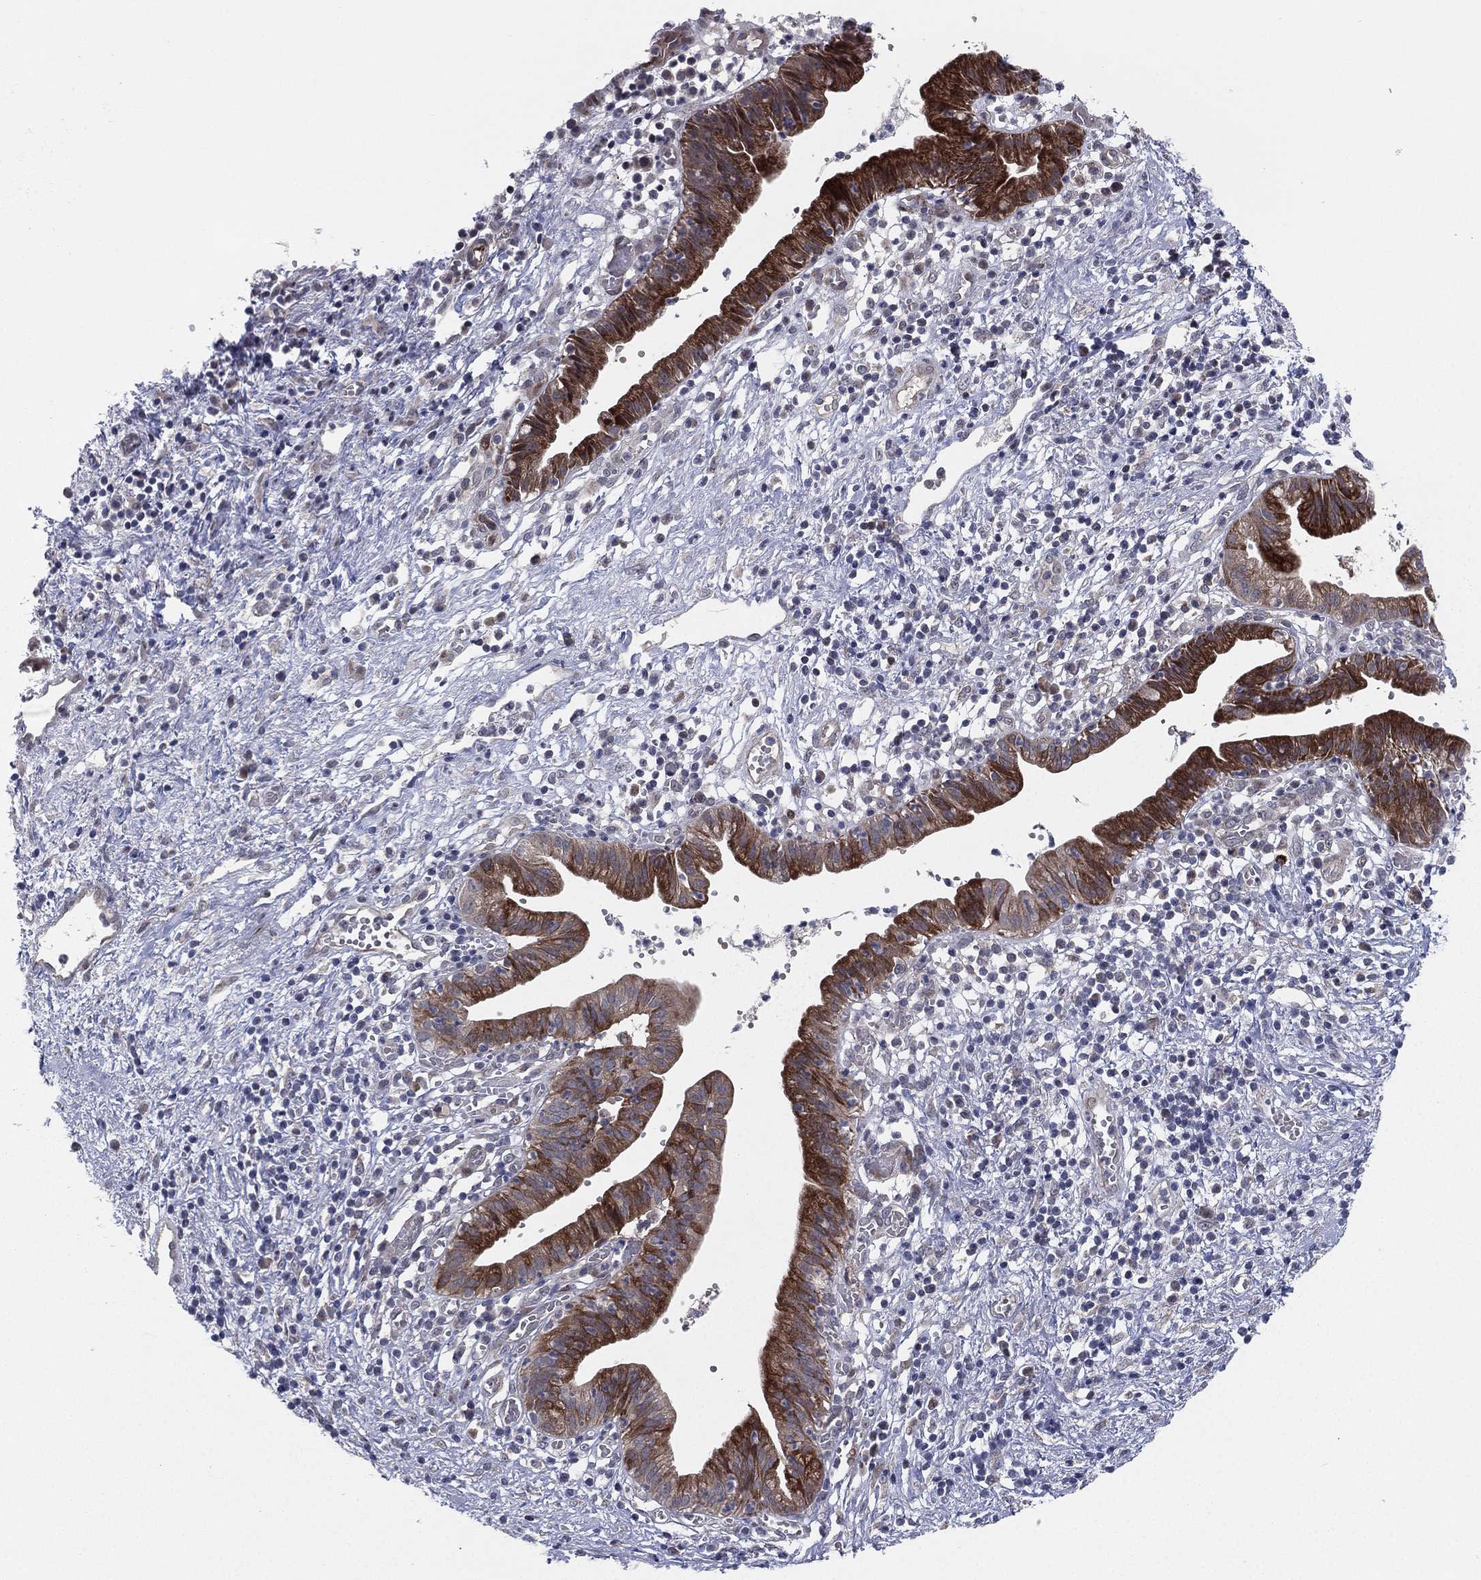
{"staining": {"intensity": "strong", "quantity": "25%-75%", "location": "cytoplasmic/membranous"}, "tissue": "pancreatic cancer", "cell_type": "Tumor cells", "image_type": "cancer", "snomed": [{"axis": "morphology", "description": "Adenocarcinoma, NOS"}, {"axis": "topography", "description": "Pancreas"}], "caption": "Immunohistochemical staining of human adenocarcinoma (pancreatic) displays high levels of strong cytoplasmic/membranous protein positivity in about 25%-75% of tumor cells.", "gene": "UTP14A", "patient": {"sex": "female", "age": 73}}